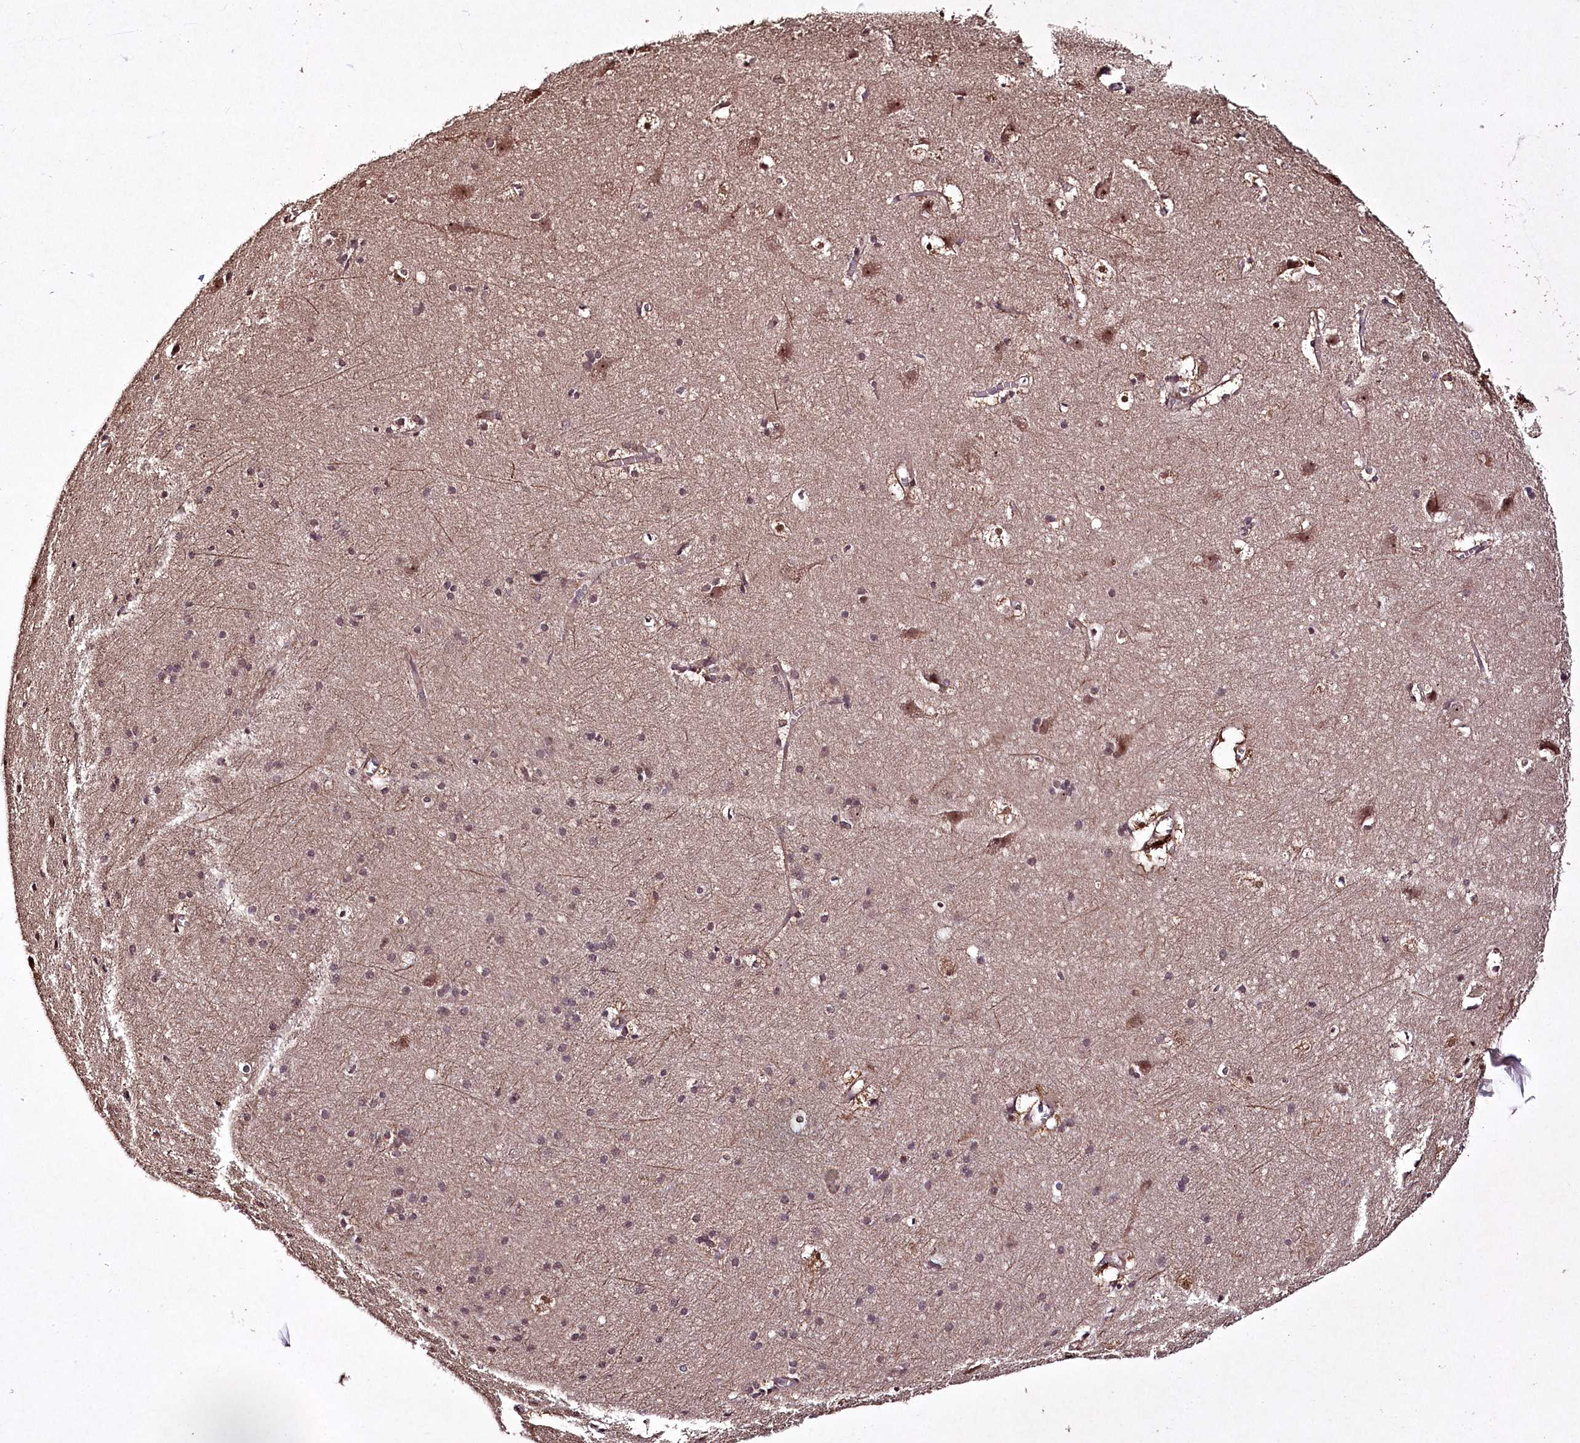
{"staining": {"intensity": "moderate", "quantity": ">75%", "location": "cytoplasmic/membranous,nuclear"}, "tissue": "cerebral cortex", "cell_type": "Endothelial cells", "image_type": "normal", "snomed": [{"axis": "morphology", "description": "Normal tissue, NOS"}, {"axis": "topography", "description": "Cerebral cortex"}], "caption": "A medium amount of moderate cytoplasmic/membranous,nuclear positivity is identified in approximately >75% of endothelial cells in unremarkable cerebral cortex. Nuclei are stained in blue.", "gene": "CCDC59", "patient": {"sex": "male", "age": 54}}